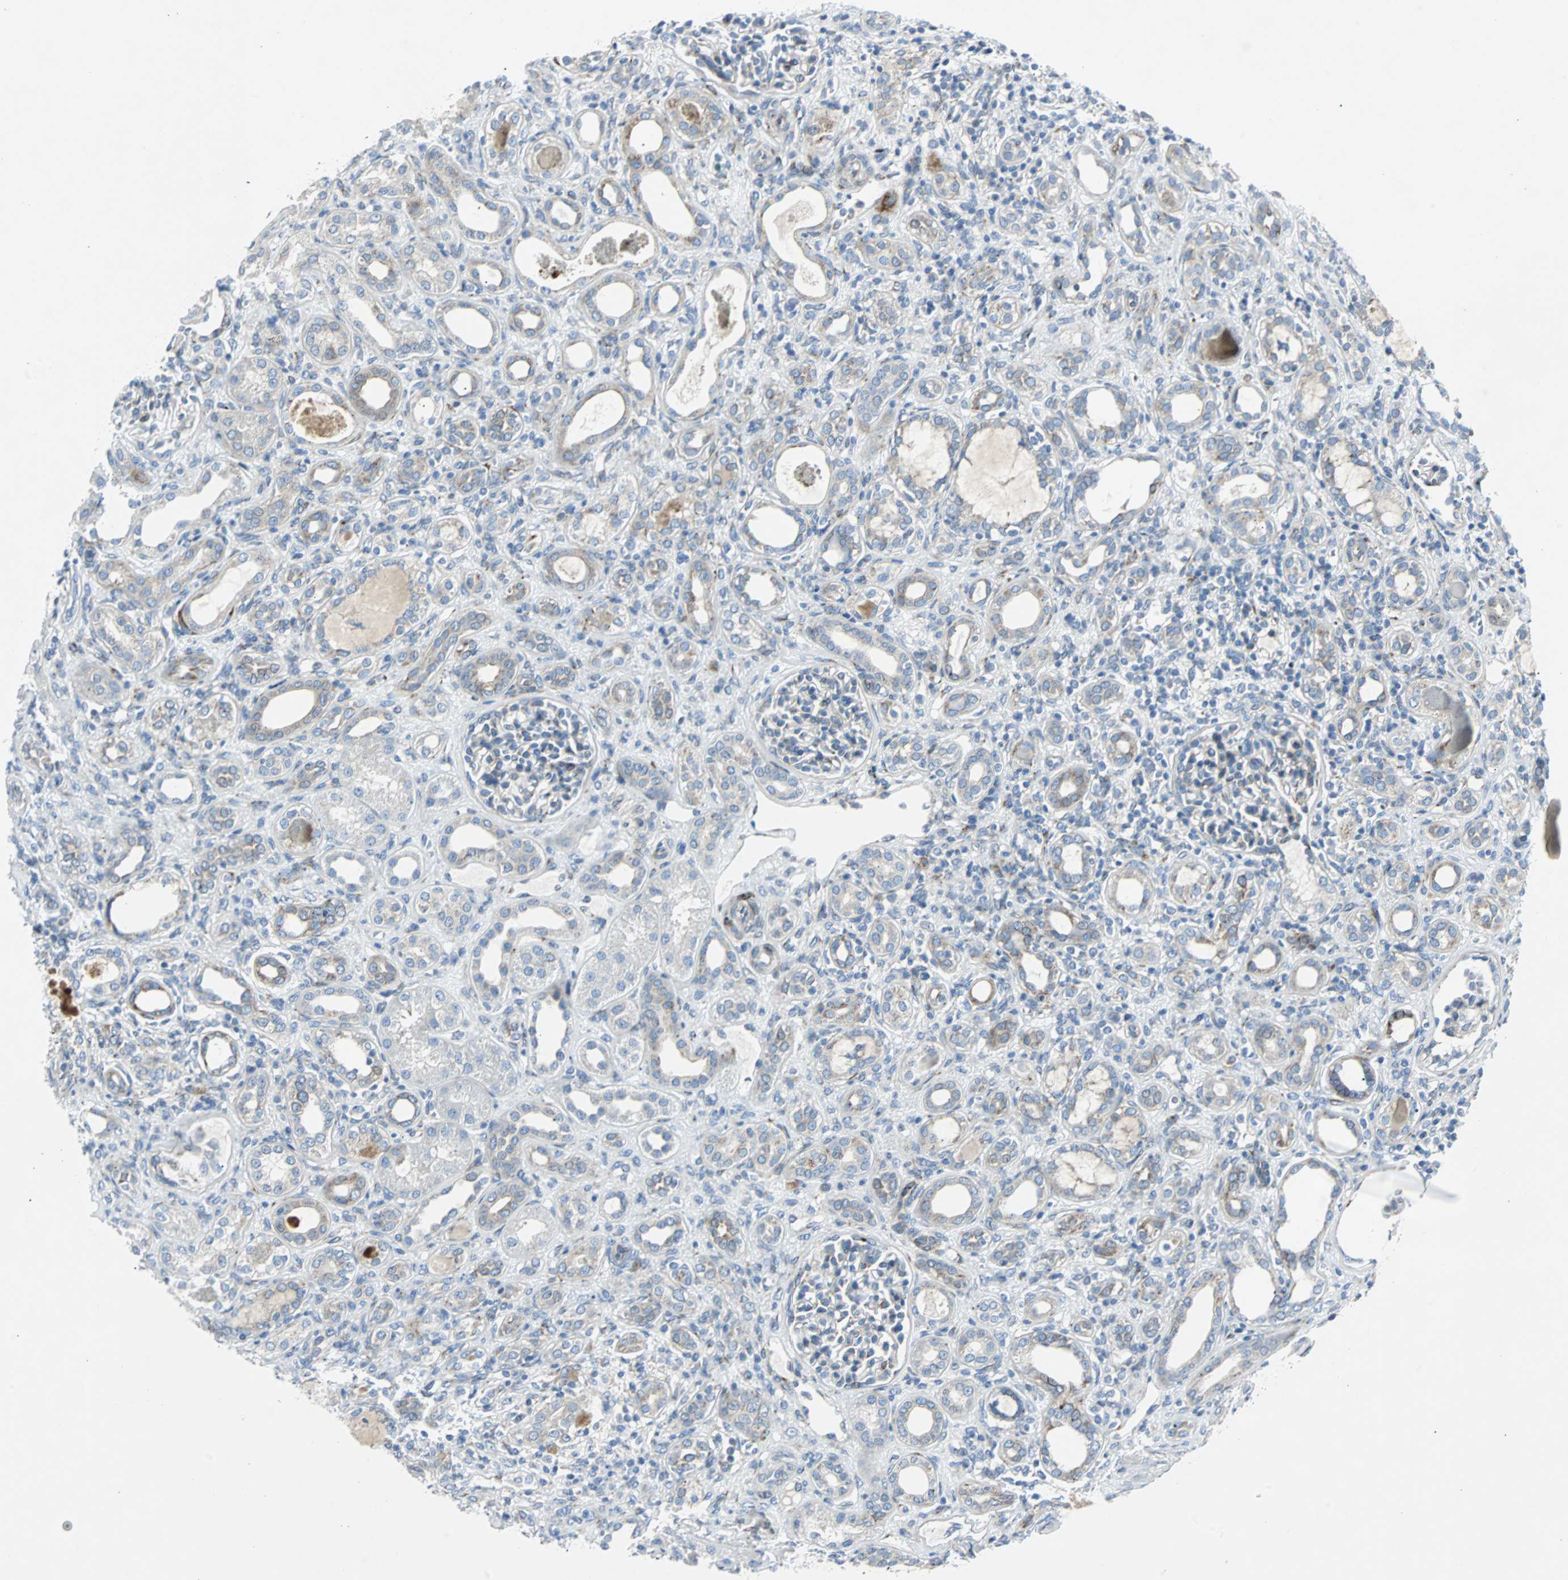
{"staining": {"intensity": "negative", "quantity": "none", "location": "none"}, "tissue": "kidney", "cell_type": "Cells in glomeruli", "image_type": "normal", "snomed": [{"axis": "morphology", "description": "Normal tissue, NOS"}, {"axis": "topography", "description": "Kidney"}], "caption": "The image demonstrates no staining of cells in glomeruli in benign kidney. The staining was performed using DAB (3,3'-diaminobenzidine) to visualize the protein expression in brown, while the nuclei were stained in blue with hematoxylin (Magnification: 20x).", "gene": "BBC3", "patient": {"sex": "male", "age": 7}}